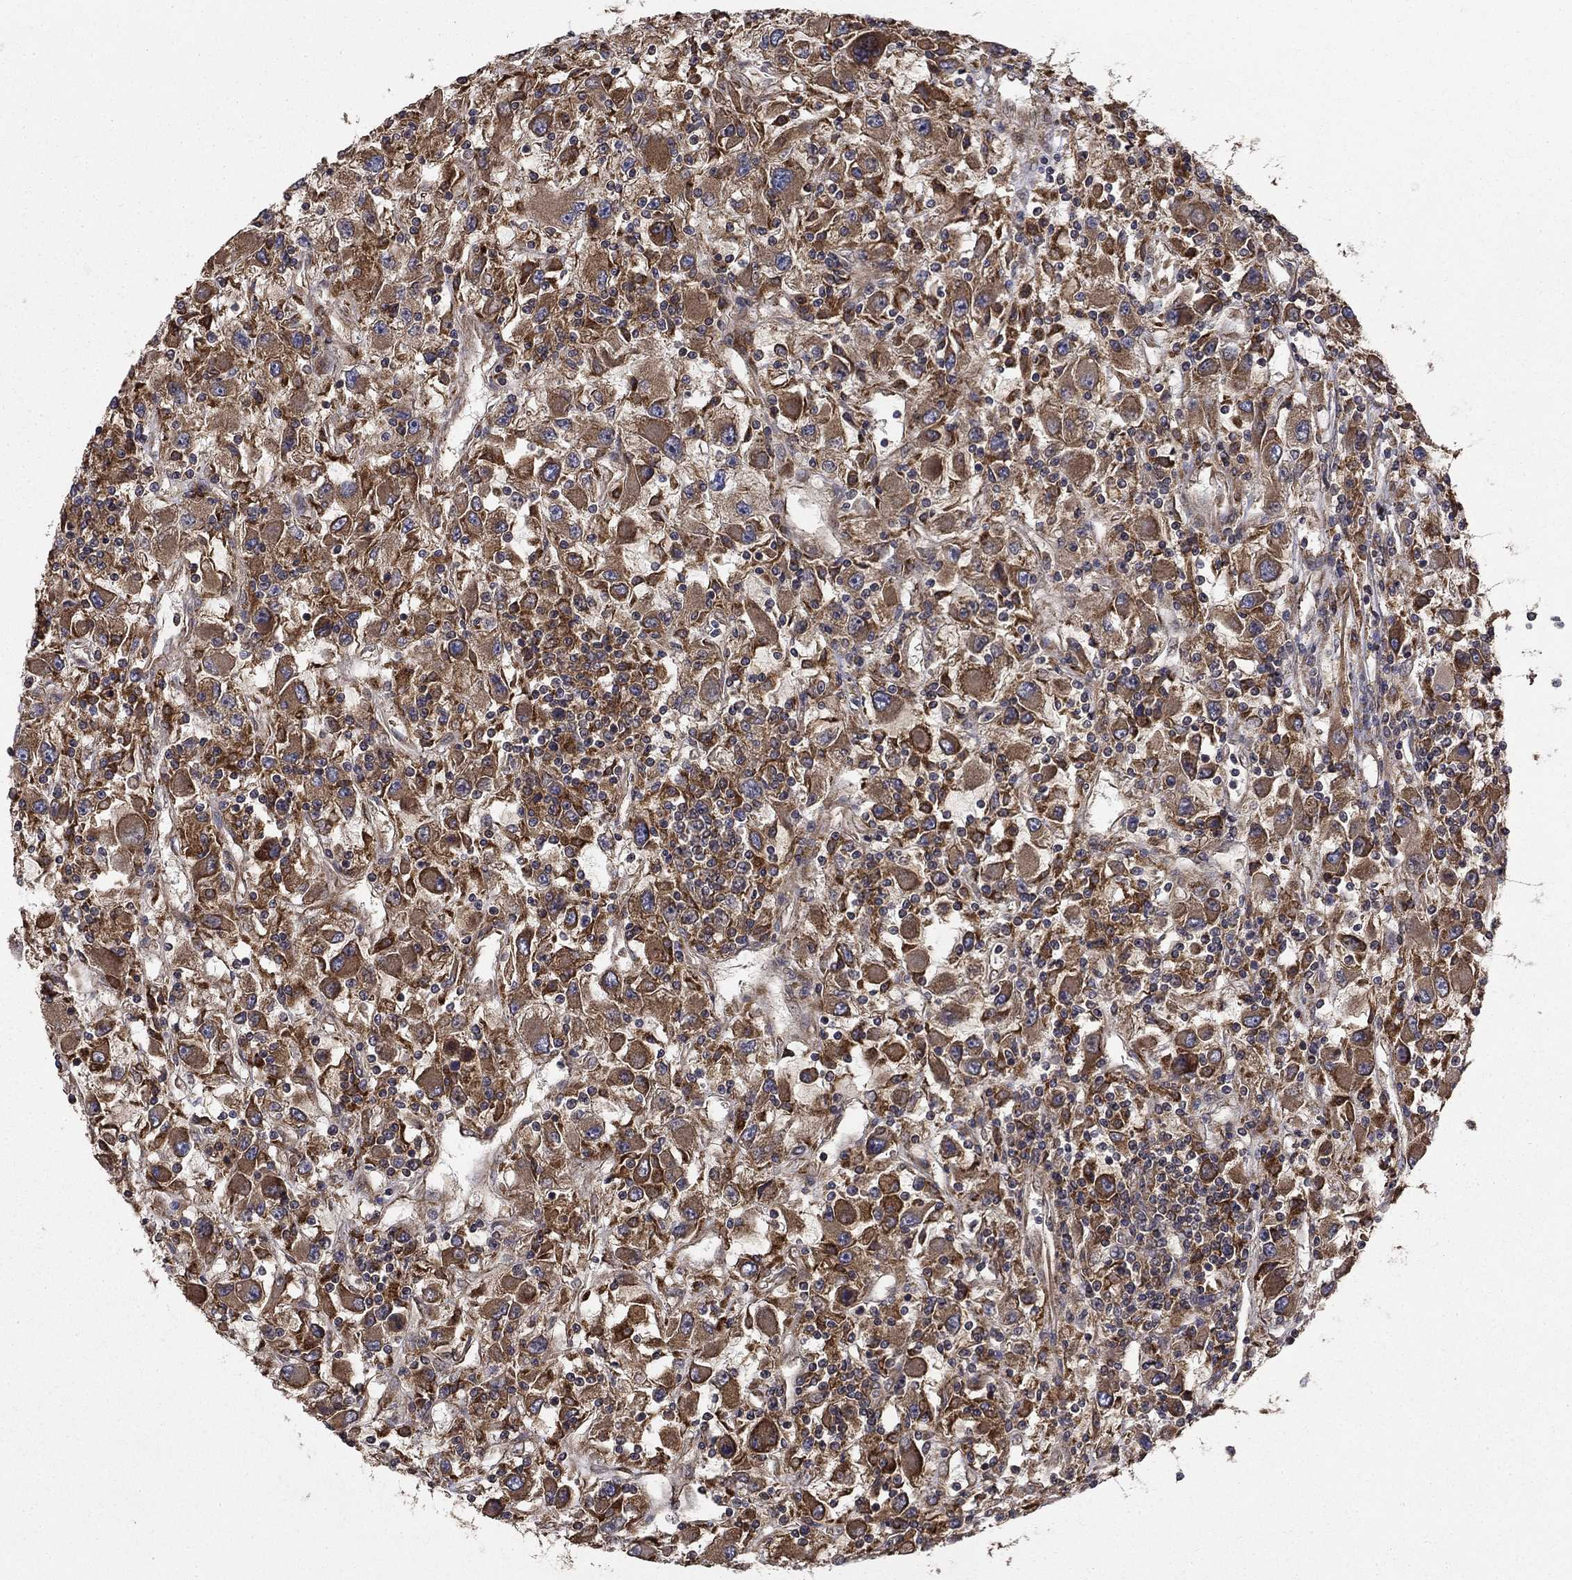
{"staining": {"intensity": "moderate", "quantity": ">75%", "location": "cytoplasmic/membranous"}, "tissue": "renal cancer", "cell_type": "Tumor cells", "image_type": "cancer", "snomed": [{"axis": "morphology", "description": "Adenocarcinoma, NOS"}, {"axis": "topography", "description": "Kidney"}], "caption": "Renal cancer tissue exhibits moderate cytoplasmic/membranous expression in about >75% of tumor cells, visualized by immunohistochemistry.", "gene": "BABAM2", "patient": {"sex": "female", "age": 67}}